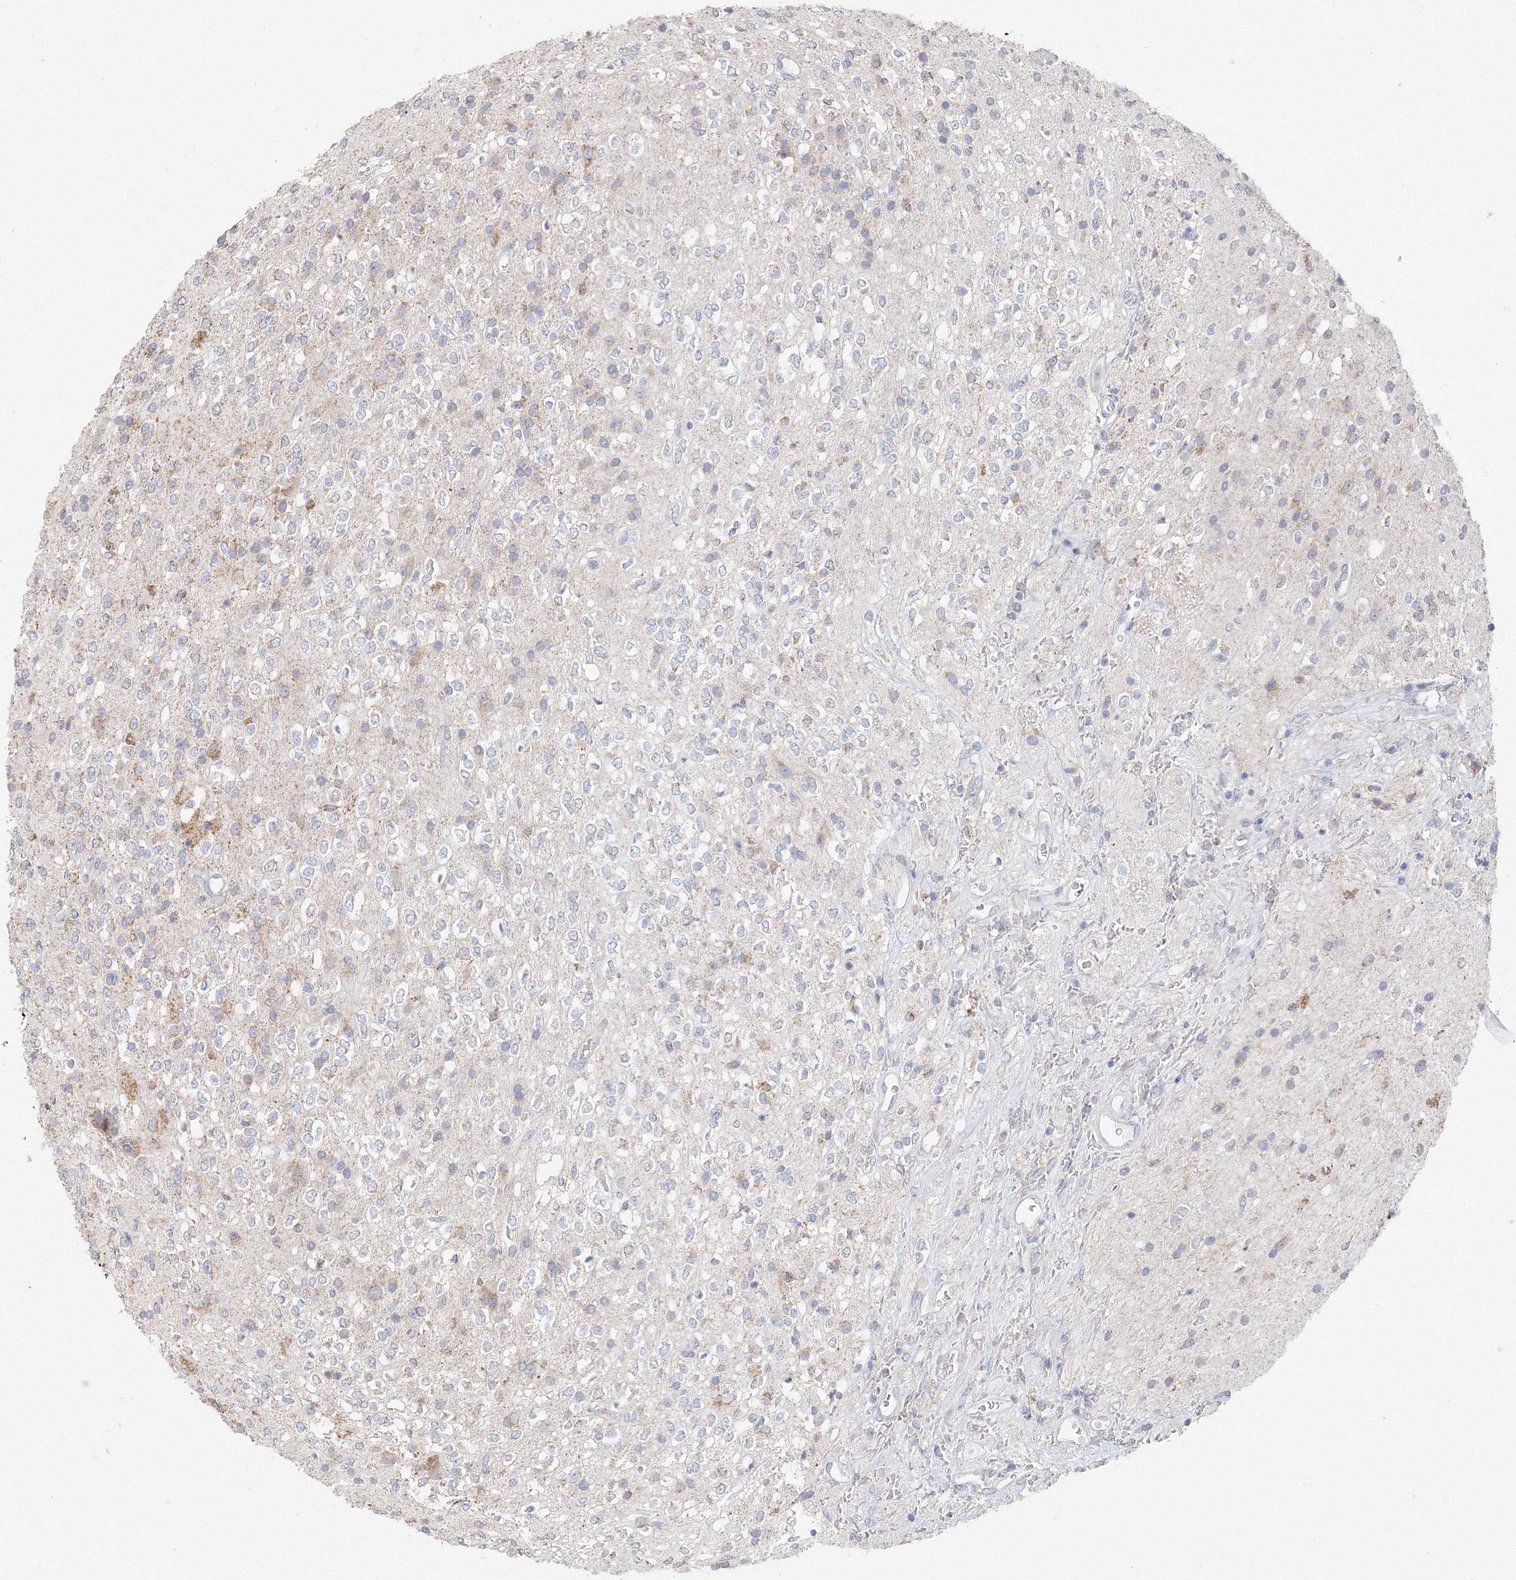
{"staining": {"intensity": "negative", "quantity": "none", "location": "none"}, "tissue": "glioma", "cell_type": "Tumor cells", "image_type": "cancer", "snomed": [{"axis": "morphology", "description": "Glioma, malignant, High grade"}, {"axis": "topography", "description": "Brain"}], "caption": "The immunohistochemistry micrograph has no significant expression in tumor cells of glioma tissue.", "gene": "DHRS12", "patient": {"sex": "male", "age": 34}}